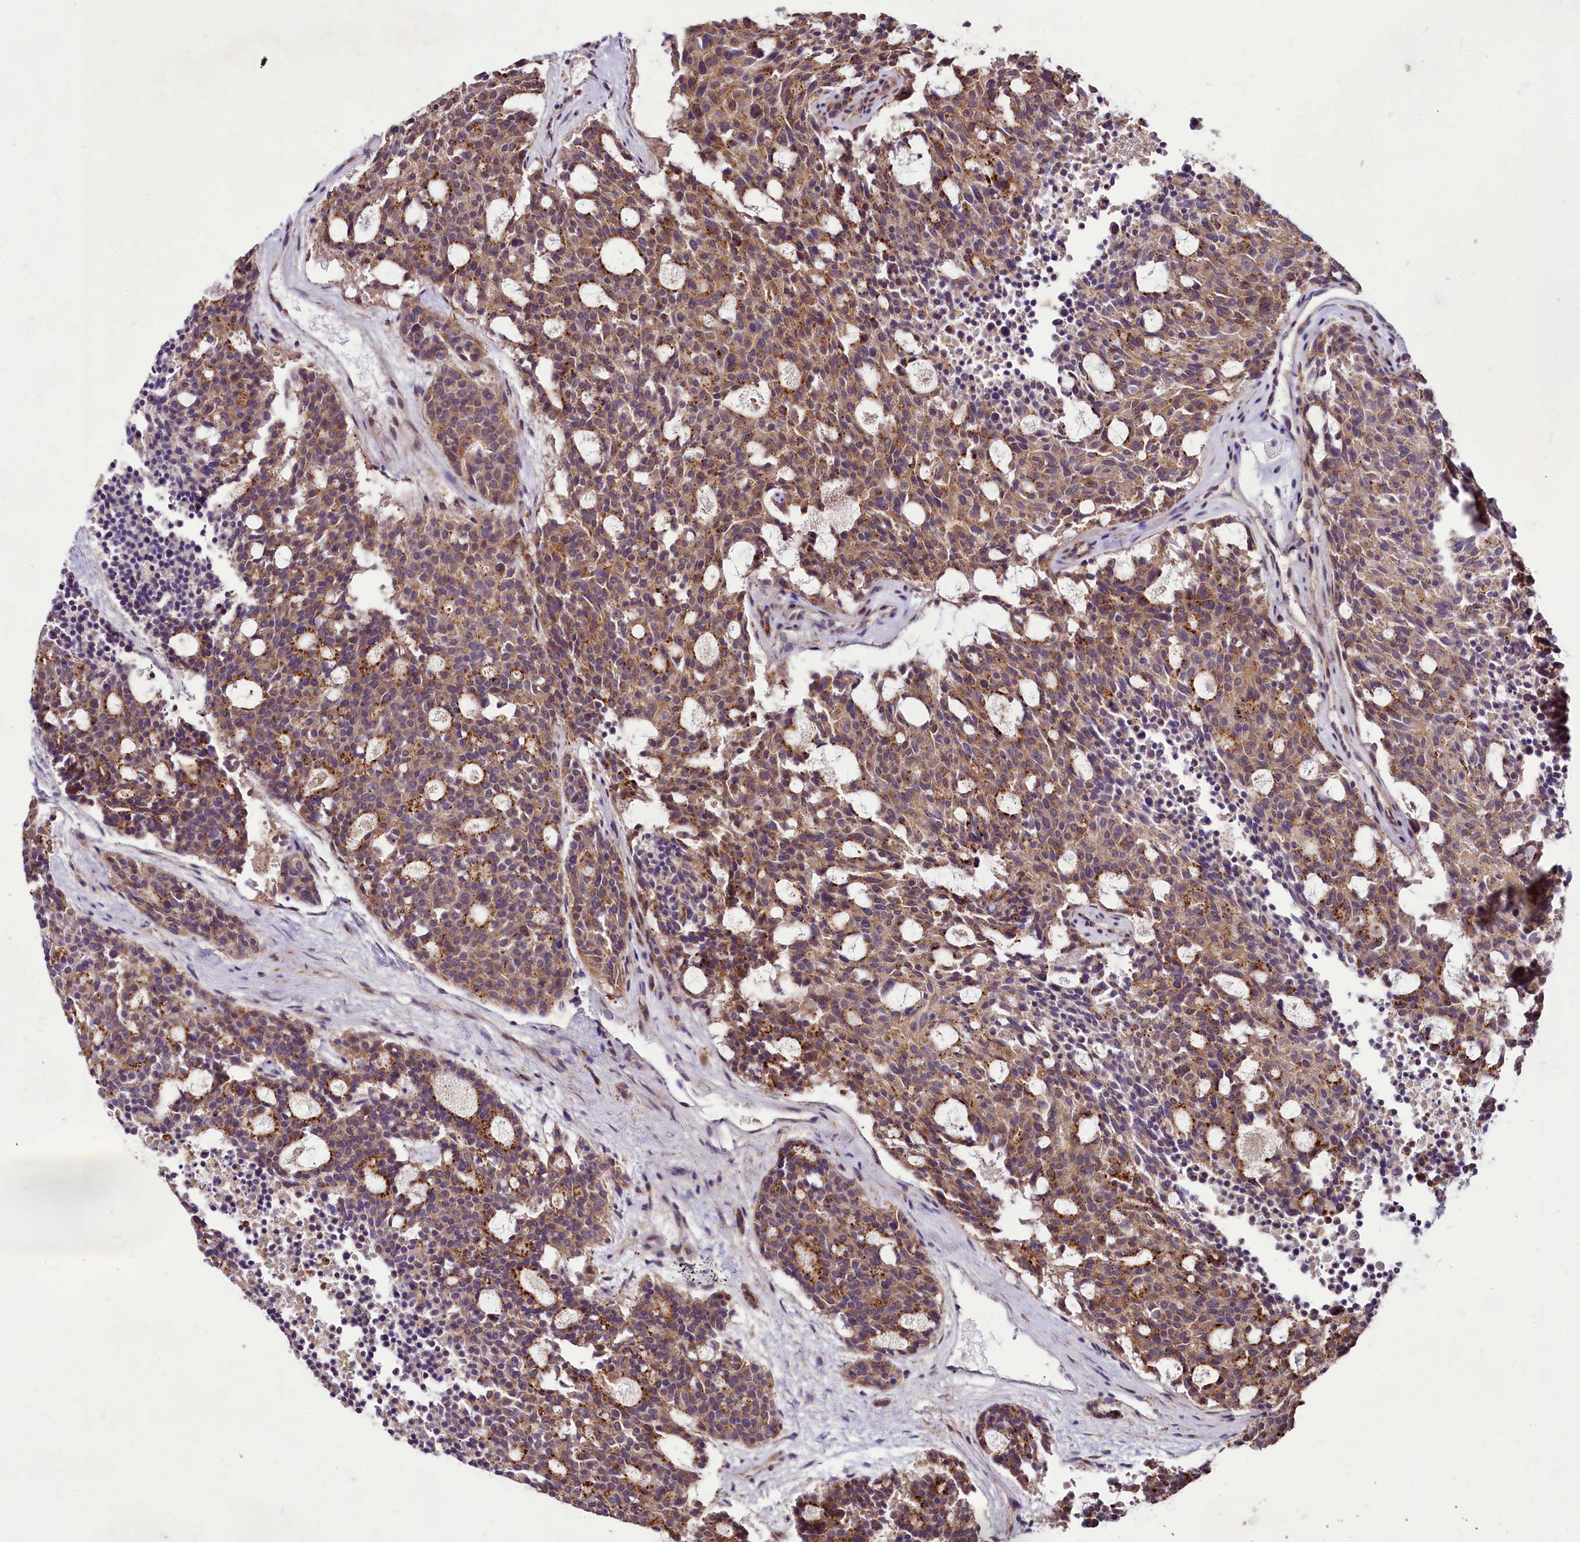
{"staining": {"intensity": "moderate", "quantity": ">75%", "location": "cytoplasmic/membranous"}, "tissue": "carcinoid", "cell_type": "Tumor cells", "image_type": "cancer", "snomed": [{"axis": "morphology", "description": "Carcinoid, malignant, NOS"}, {"axis": "topography", "description": "Pancreas"}], "caption": "Malignant carcinoid tissue reveals moderate cytoplasmic/membranous expression in approximately >75% of tumor cells, visualized by immunohistochemistry. (DAB = brown stain, brightfield microscopy at high magnification).", "gene": "C11orf86", "patient": {"sex": "female", "age": 54}}